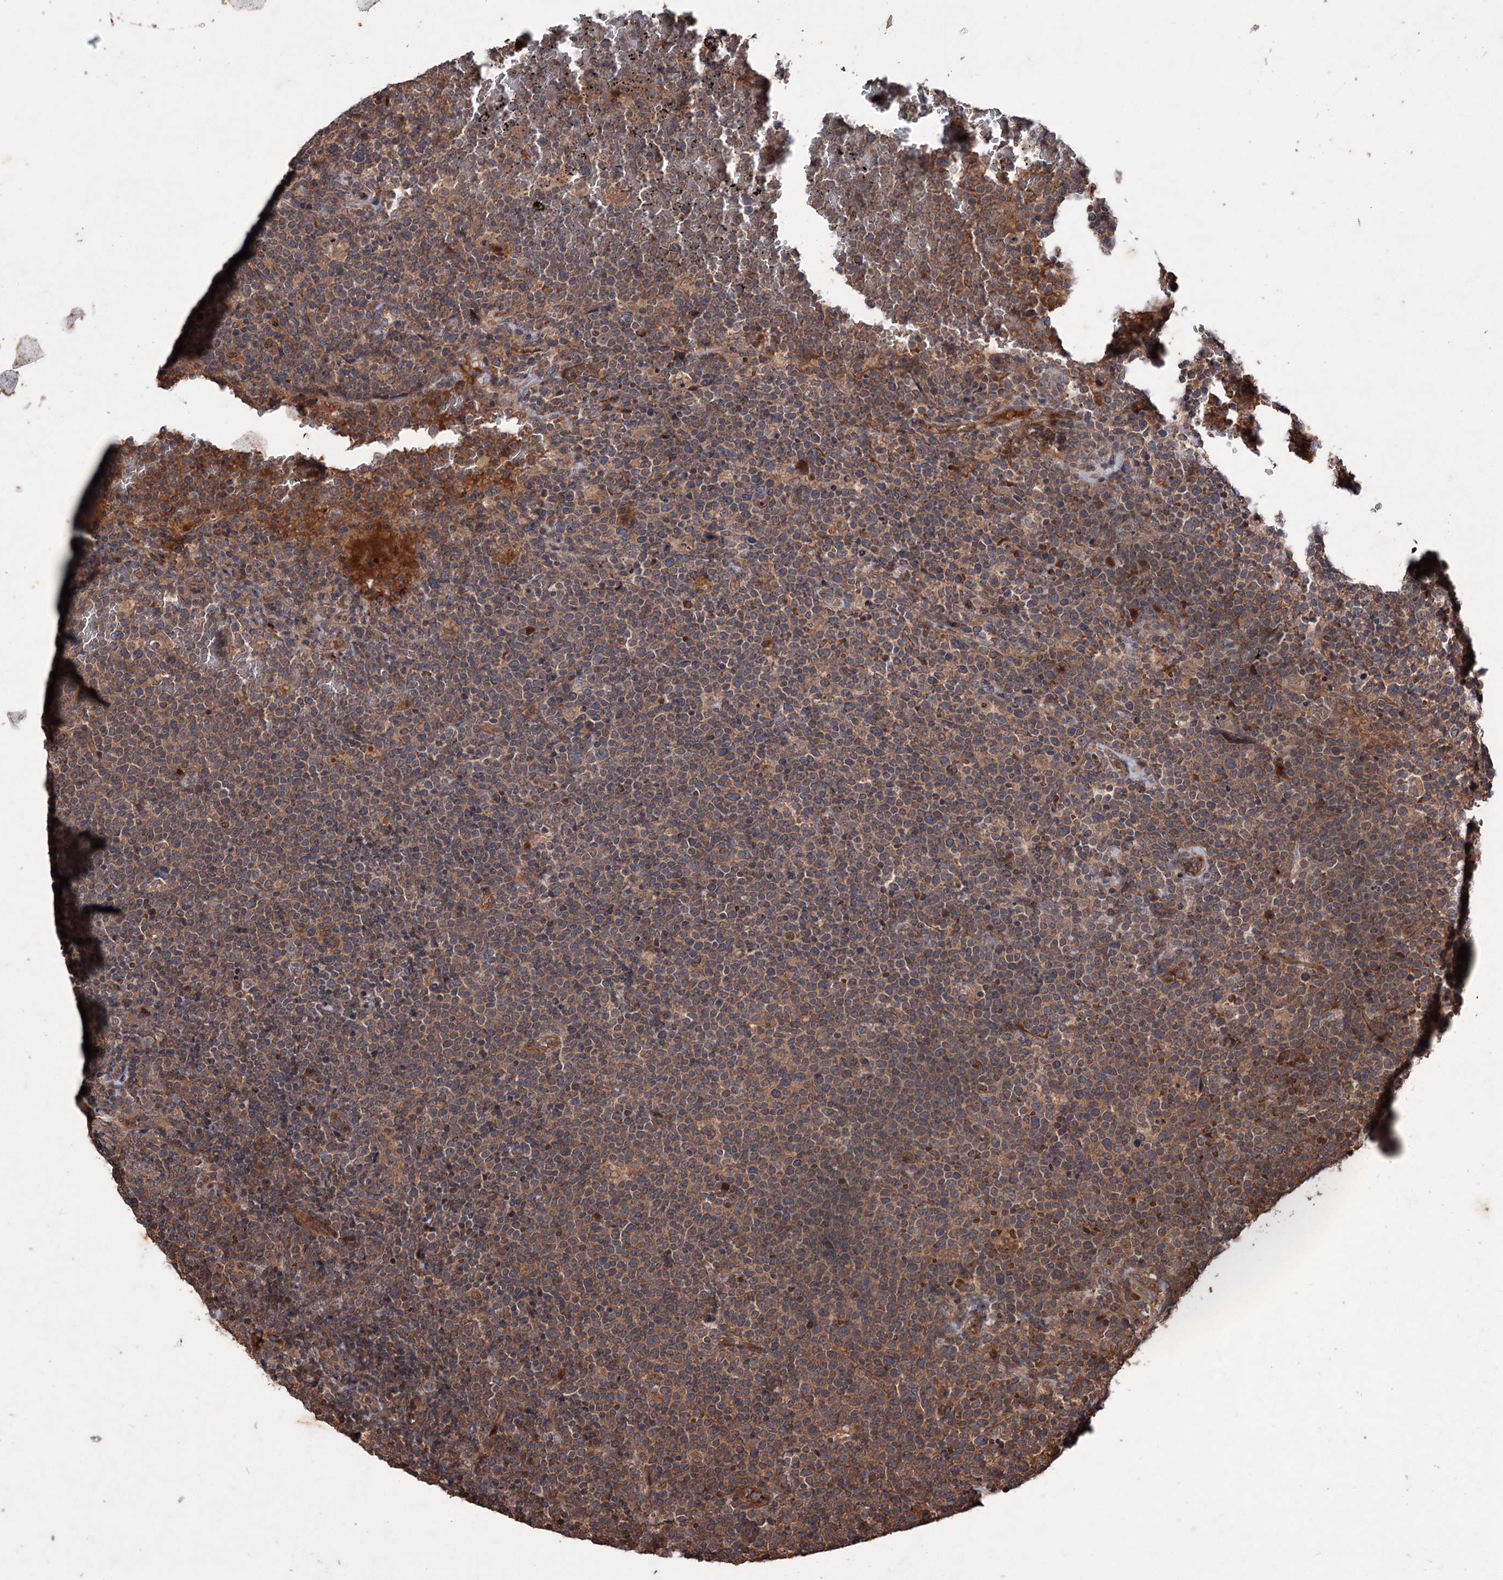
{"staining": {"intensity": "moderate", "quantity": ">75%", "location": "cytoplasmic/membranous"}, "tissue": "lymphoma", "cell_type": "Tumor cells", "image_type": "cancer", "snomed": [{"axis": "morphology", "description": "Malignant lymphoma, non-Hodgkin's type, High grade"}, {"axis": "topography", "description": "Lymph node"}], "caption": "A brown stain shows moderate cytoplasmic/membranous positivity of a protein in human lymphoma tumor cells.", "gene": "ADK", "patient": {"sex": "male", "age": 61}}